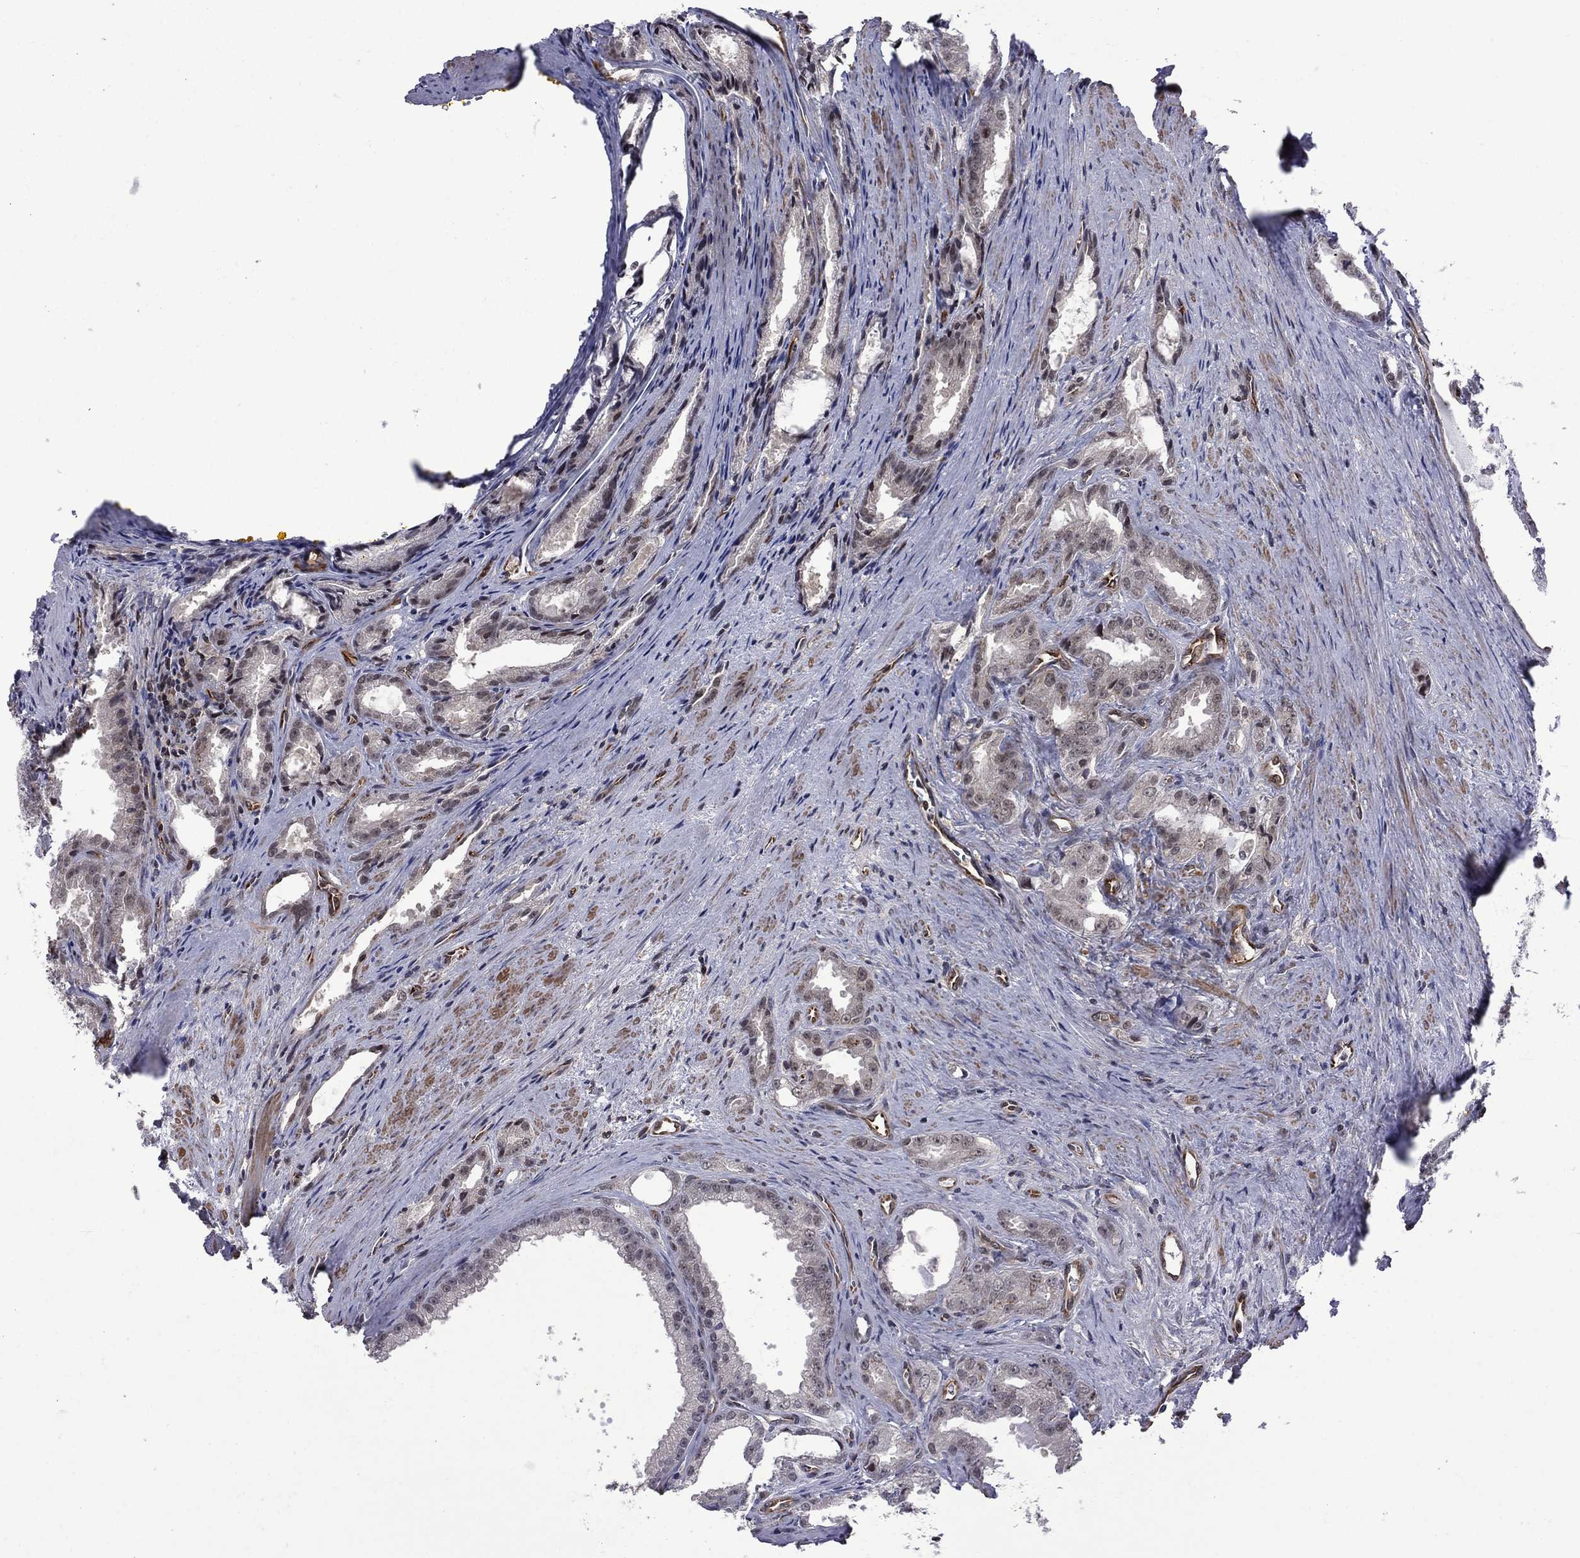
{"staining": {"intensity": "negative", "quantity": "none", "location": "none"}, "tissue": "prostate cancer", "cell_type": "Tumor cells", "image_type": "cancer", "snomed": [{"axis": "morphology", "description": "Adenocarcinoma, NOS"}, {"axis": "morphology", "description": "Adenocarcinoma, High grade"}, {"axis": "topography", "description": "Prostate"}], "caption": "The immunohistochemistry (IHC) micrograph has no significant staining in tumor cells of prostate cancer (adenocarcinoma (high-grade)) tissue.", "gene": "BRF1", "patient": {"sex": "male", "age": 70}}